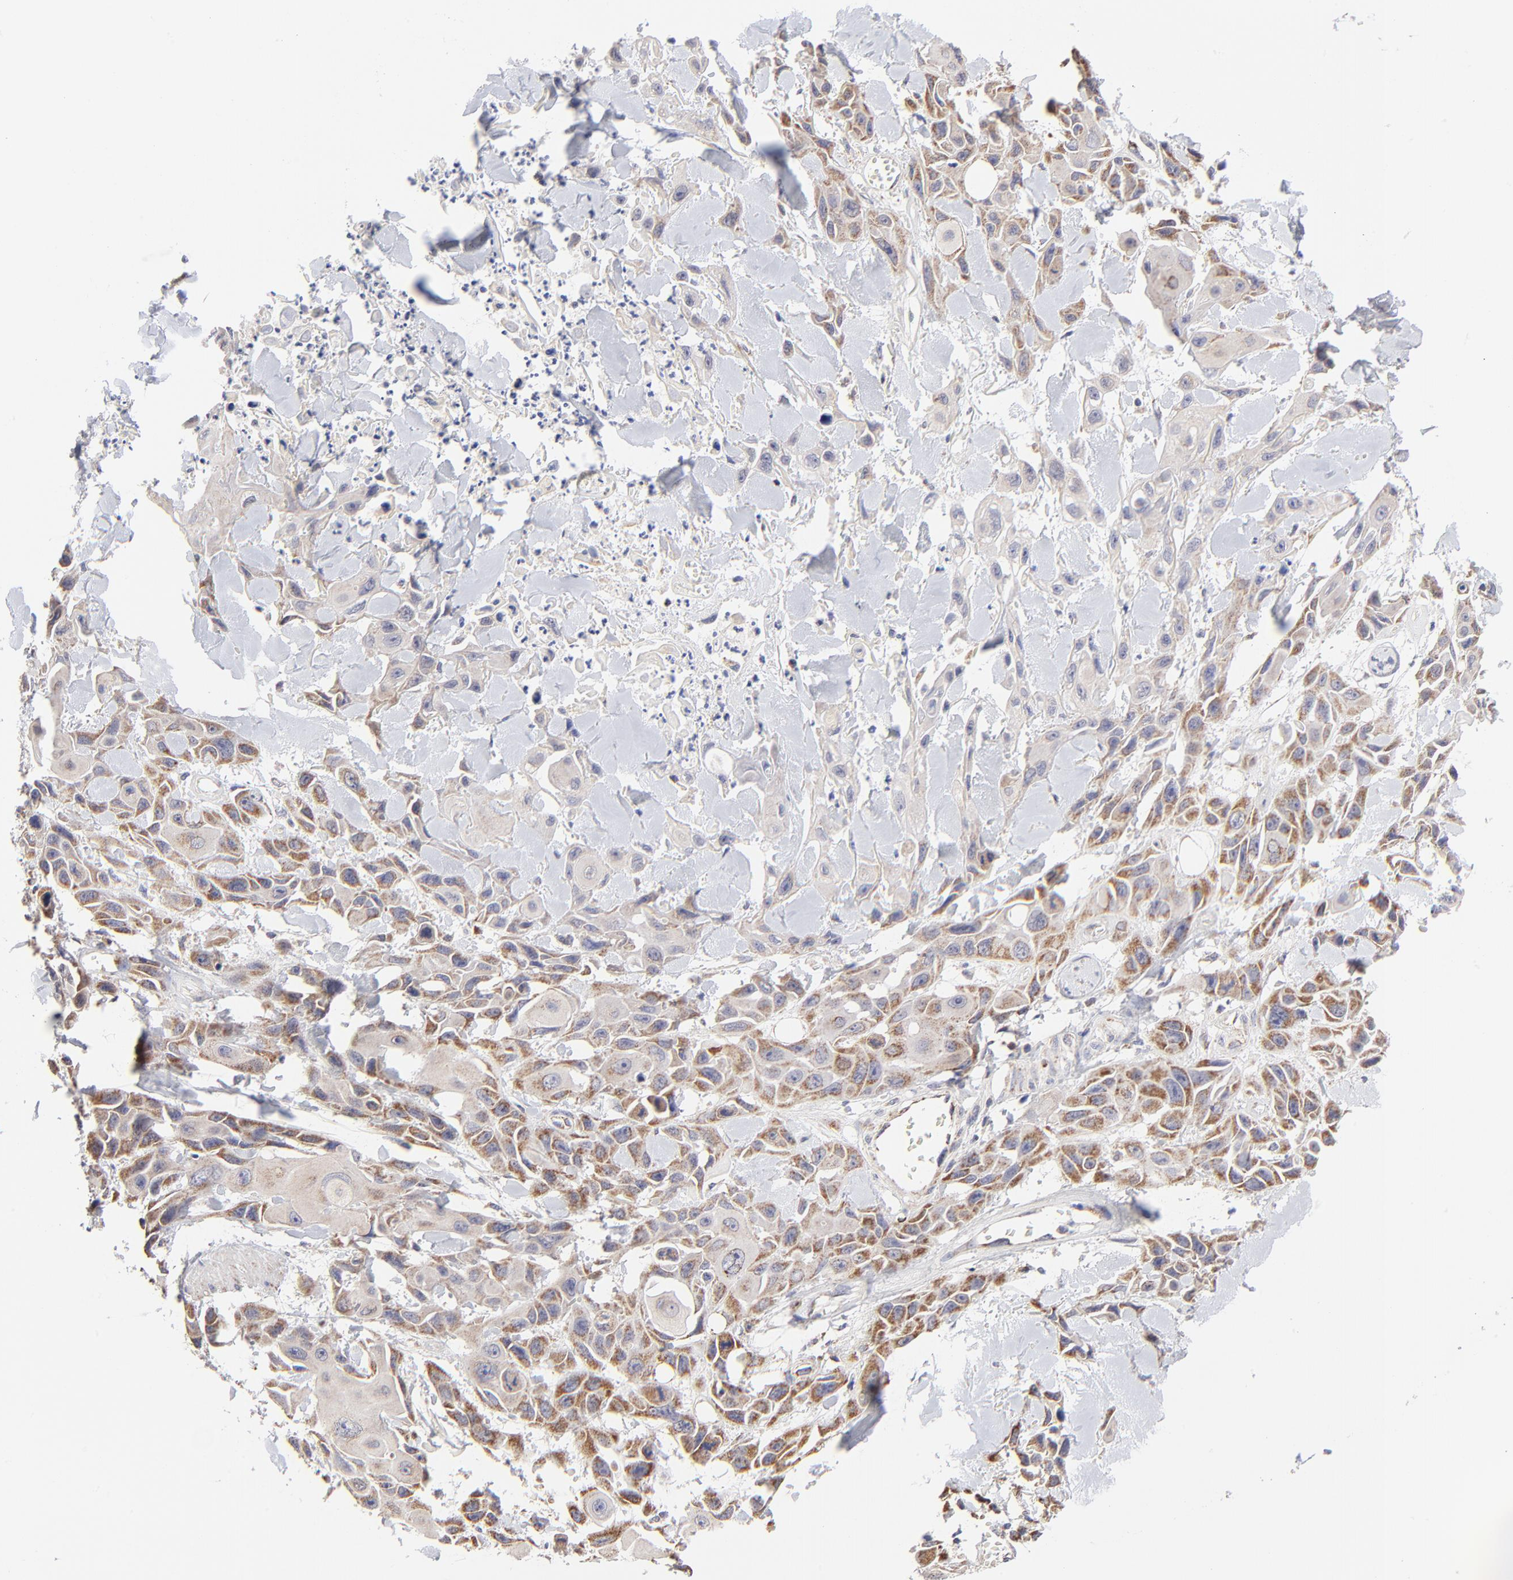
{"staining": {"intensity": "moderate", "quantity": "25%-75%", "location": "cytoplasmic/membranous"}, "tissue": "skin cancer", "cell_type": "Tumor cells", "image_type": "cancer", "snomed": [{"axis": "morphology", "description": "Squamous cell carcinoma, NOS"}, {"axis": "topography", "description": "Skin"}, {"axis": "topography", "description": "Anal"}], "caption": "This is an image of immunohistochemistry (IHC) staining of skin squamous cell carcinoma, which shows moderate positivity in the cytoplasmic/membranous of tumor cells.", "gene": "FBXL12", "patient": {"sex": "female", "age": 55}}